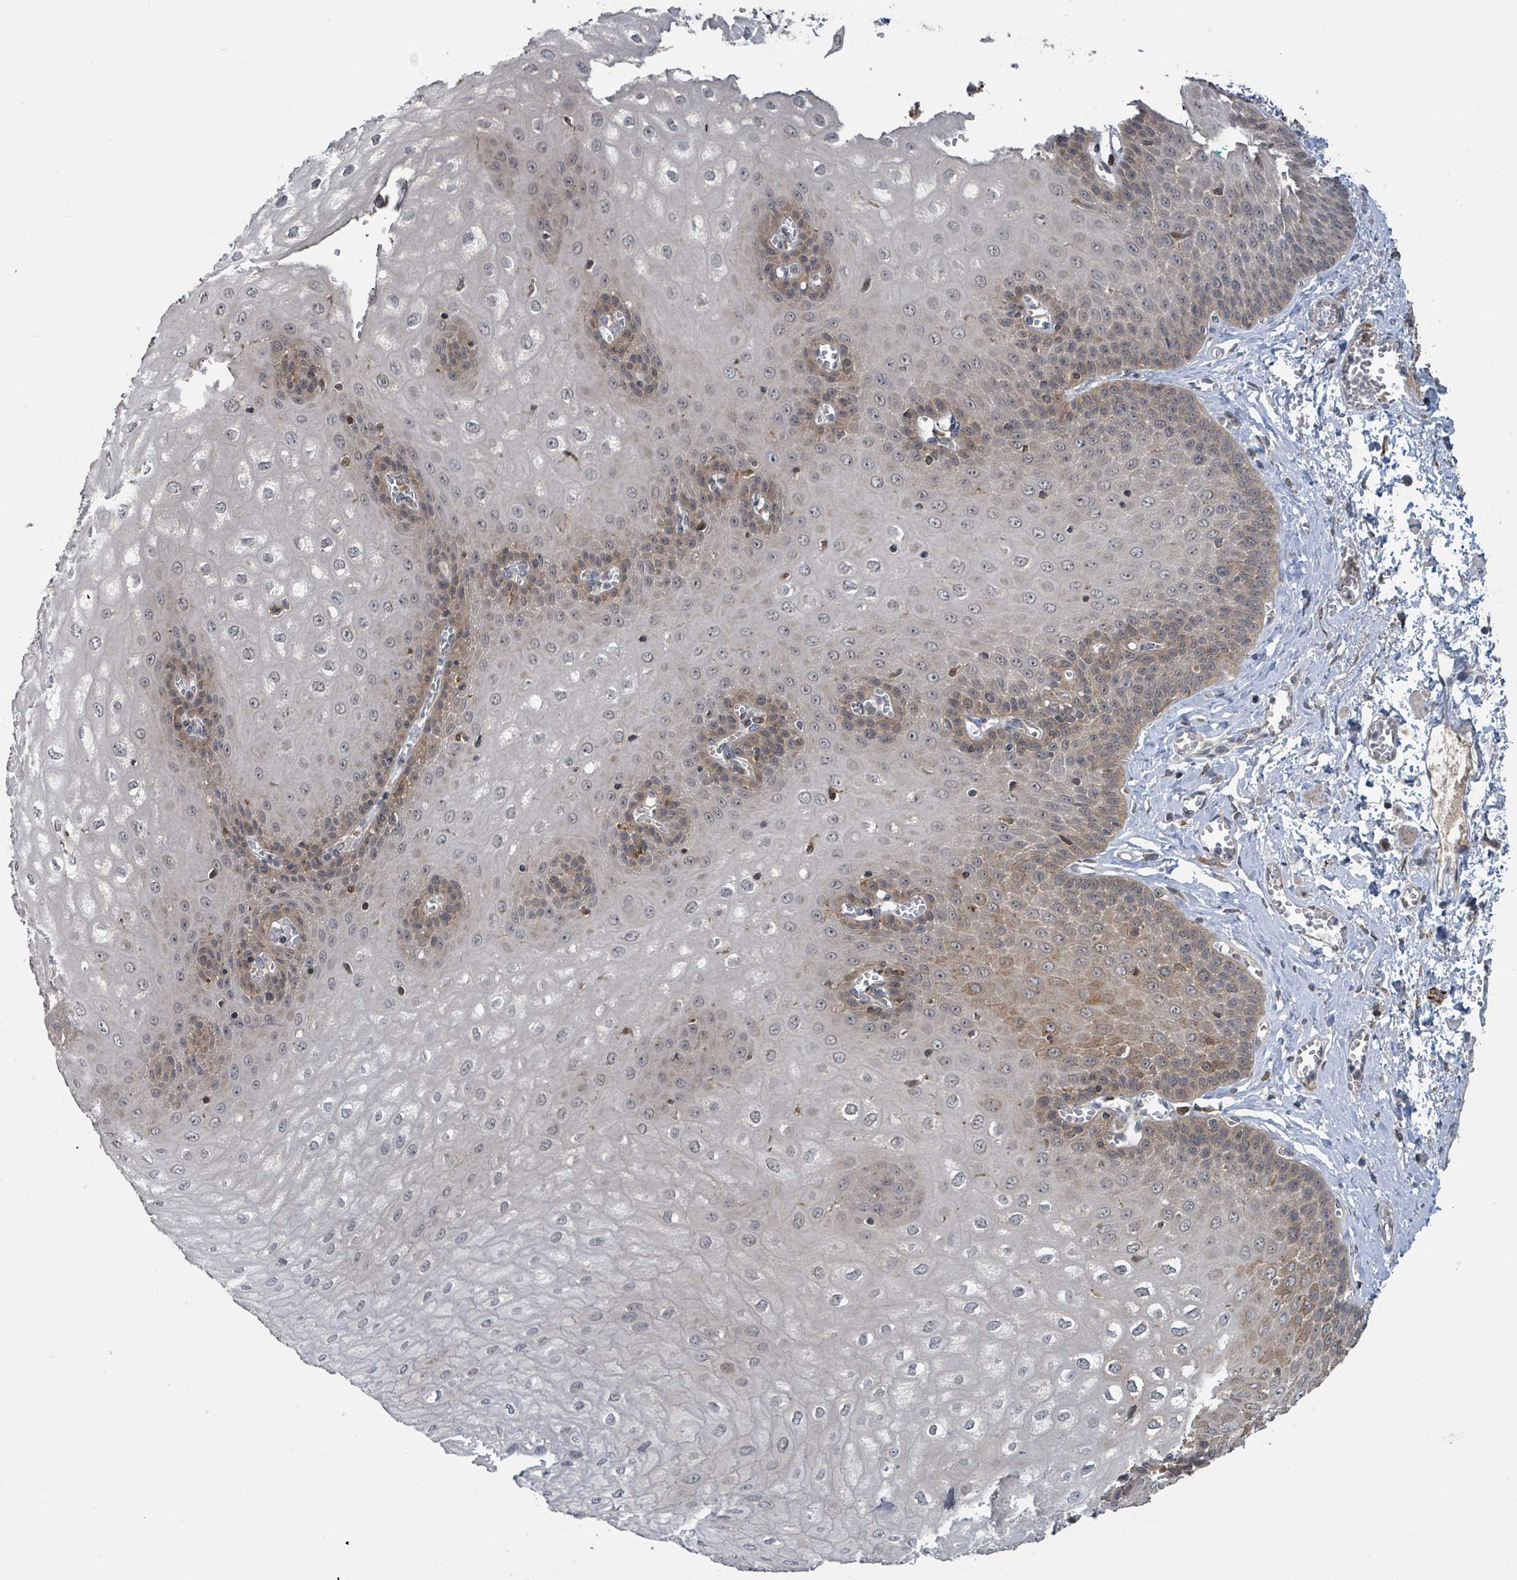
{"staining": {"intensity": "moderate", "quantity": "25%-75%", "location": "cytoplasmic/membranous"}, "tissue": "esophagus", "cell_type": "Squamous epithelial cells", "image_type": "normal", "snomed": [{"axis": "morphology", "description": "Normal tissue, NOS"}, {"axis": "topography", "description": "Esophagus"}], "caption": "IHC staining of benign esophagus, which demonstrates medium levels of moderate cytoplasmic/membranous expression in approximately 25%-75% of squamous epithelial cells indicating moderate cytoplasmic/membranous protein expression. The staining was performed using DAB (brown) for protein detection and nuclei were counterstained in hematoxylin (blue).", "gene": "CCDC121", "patient": {"sex": "male", "age": 60}}